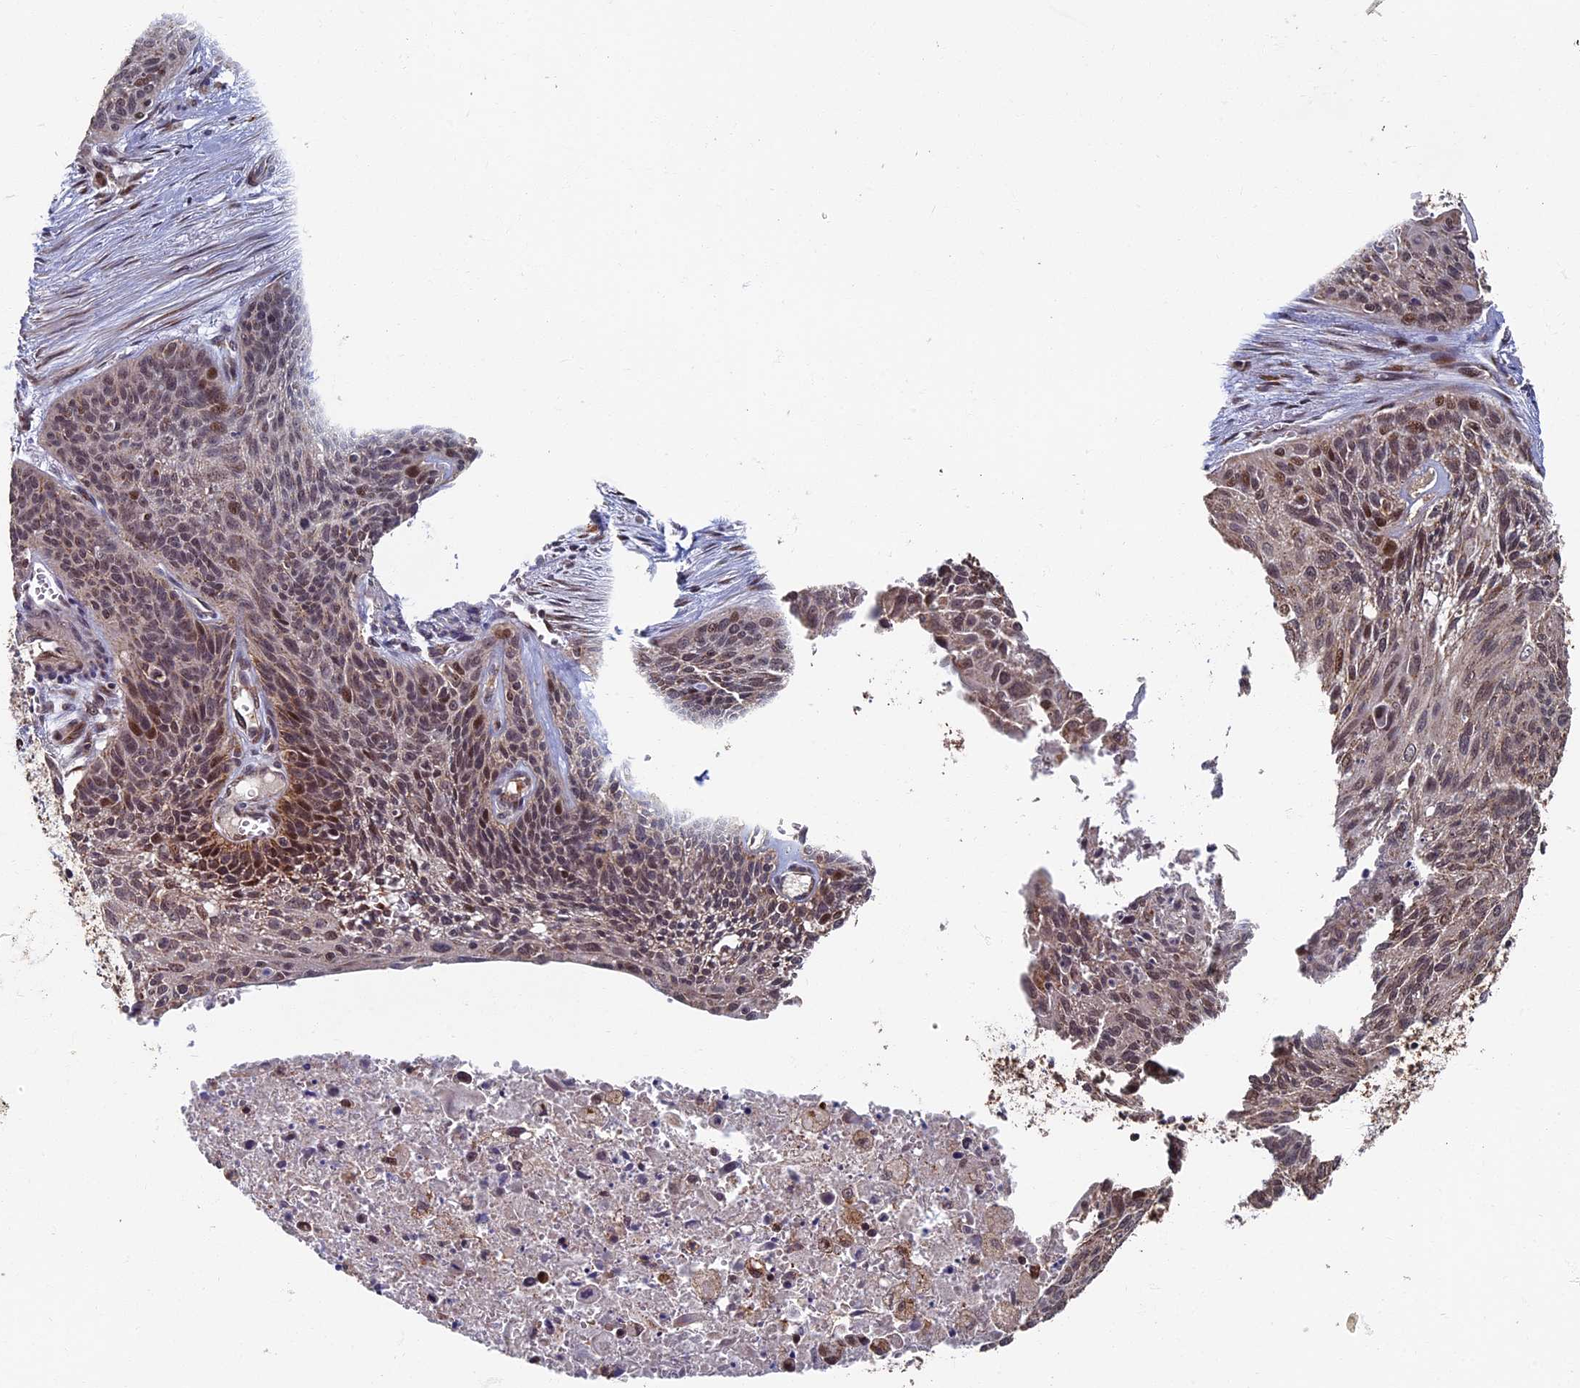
{"staining": {"intensity": "moderate", "quantity": ">75%", "location": "nuclear"}, "tissue": "cervical cancer", "cell_type": "Tumor cells", "image_type": "cancer", "snomed": [{"axis": "morphology", "description": "Squamous cell carcinoma, NOS"}, {"axis": "topography", "description": "Cervix"}], "caption": "An image of human squamous cell carcinoma (cervical) stained for a protein shows moderate nuclear brown staining in tumor cells.", "gene": "RASGRF1", "patient": {"sex": "female", "age": 55}}